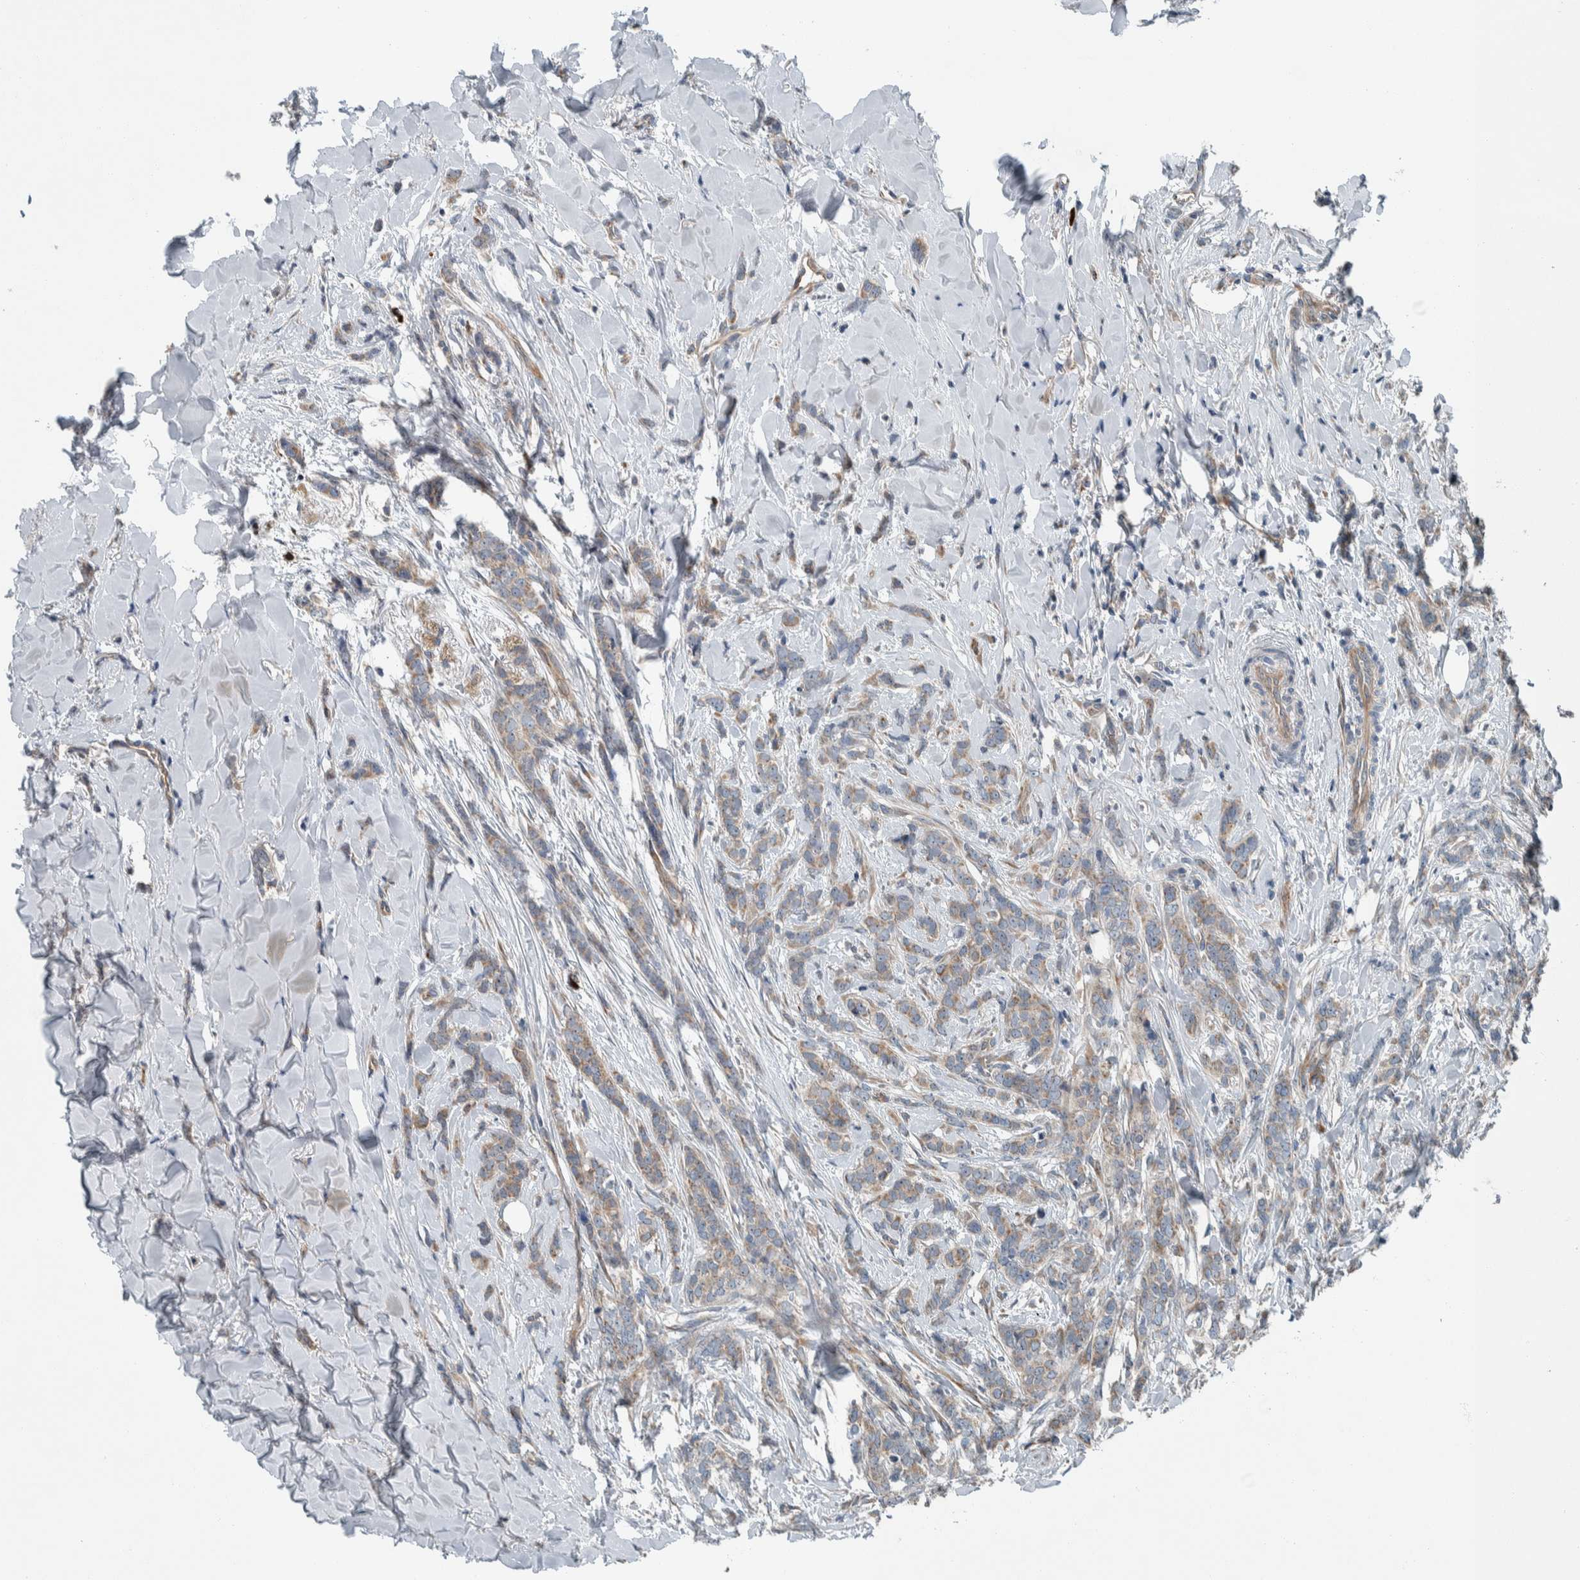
{"staining": {"intensity": "weak", "quantity": "<25%", "location": "cytoplasmic/membranous"}, "tissue": "breast cancer", "cell_type": "Tumor cells", "image_type": "cancer", "snomed": [{"axis": "morphology", "description": "Lobular carcinoma"}, {"axis": "topography", "description": "Skin"}, {"axis": "topography", "description": "Breast"}], "caption": "There is no significant expression in tumor cells of breast cancer.", "gene": "USP25", "patient": {"sex": "female", "age": 46}}